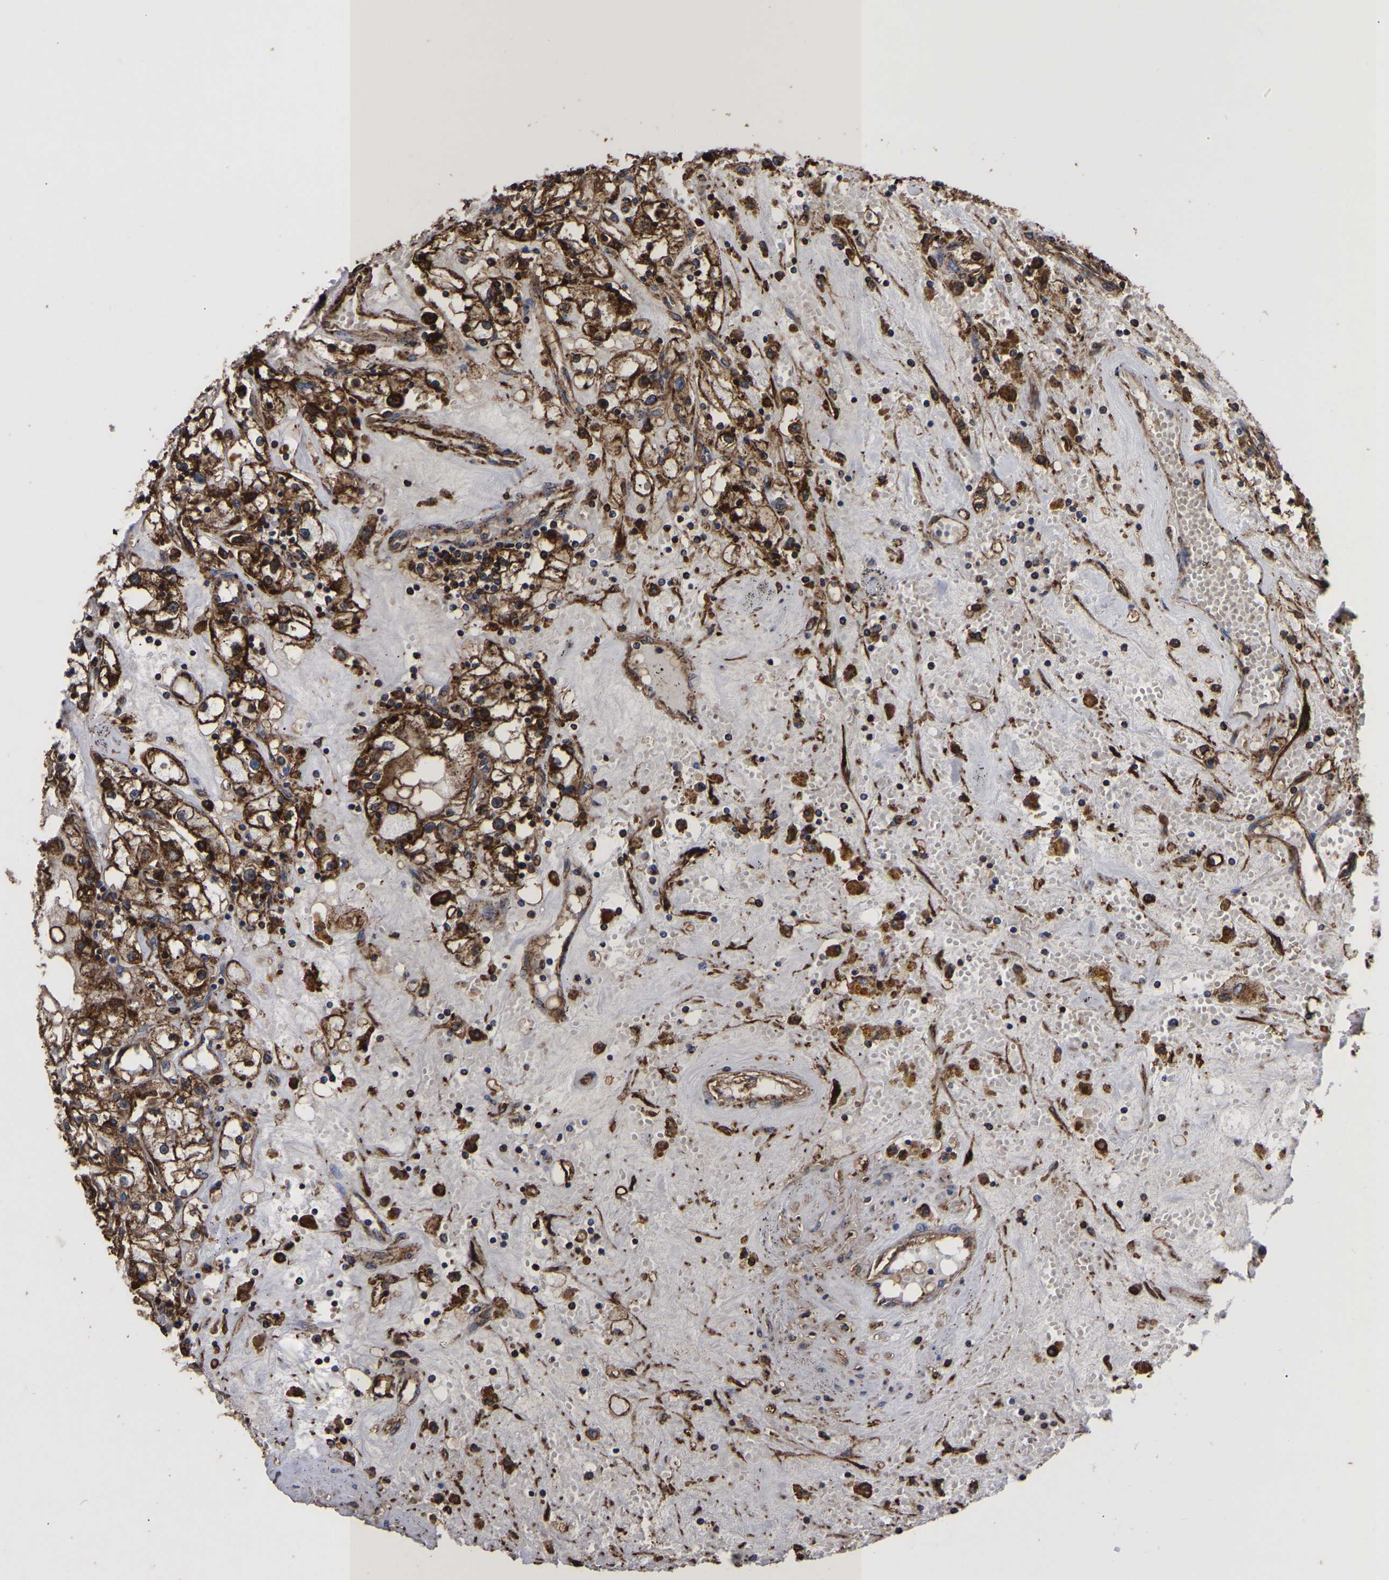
{"staining": {"intensity": "strong", "quantity": ">75%", "location": "cytoplasmic/membranous"}, "tissue": "renal cancer", "cell_type": "Tumor cells", "image_type": "cancer", "snomed": [{"axis": "morphology", "description": "Adenocarcinoma, NOS"}, {"axis": "topography", "description": "Kidney"}], "caption": "Protein expression analysis of renal adenocarcinoma exhibits strong cytoplasmic/membranous expression in about >75% of tumor cells. Nuclei are stained in blue.", "gene": "LIF", "patient": {"sex": "male", "age": 56}}